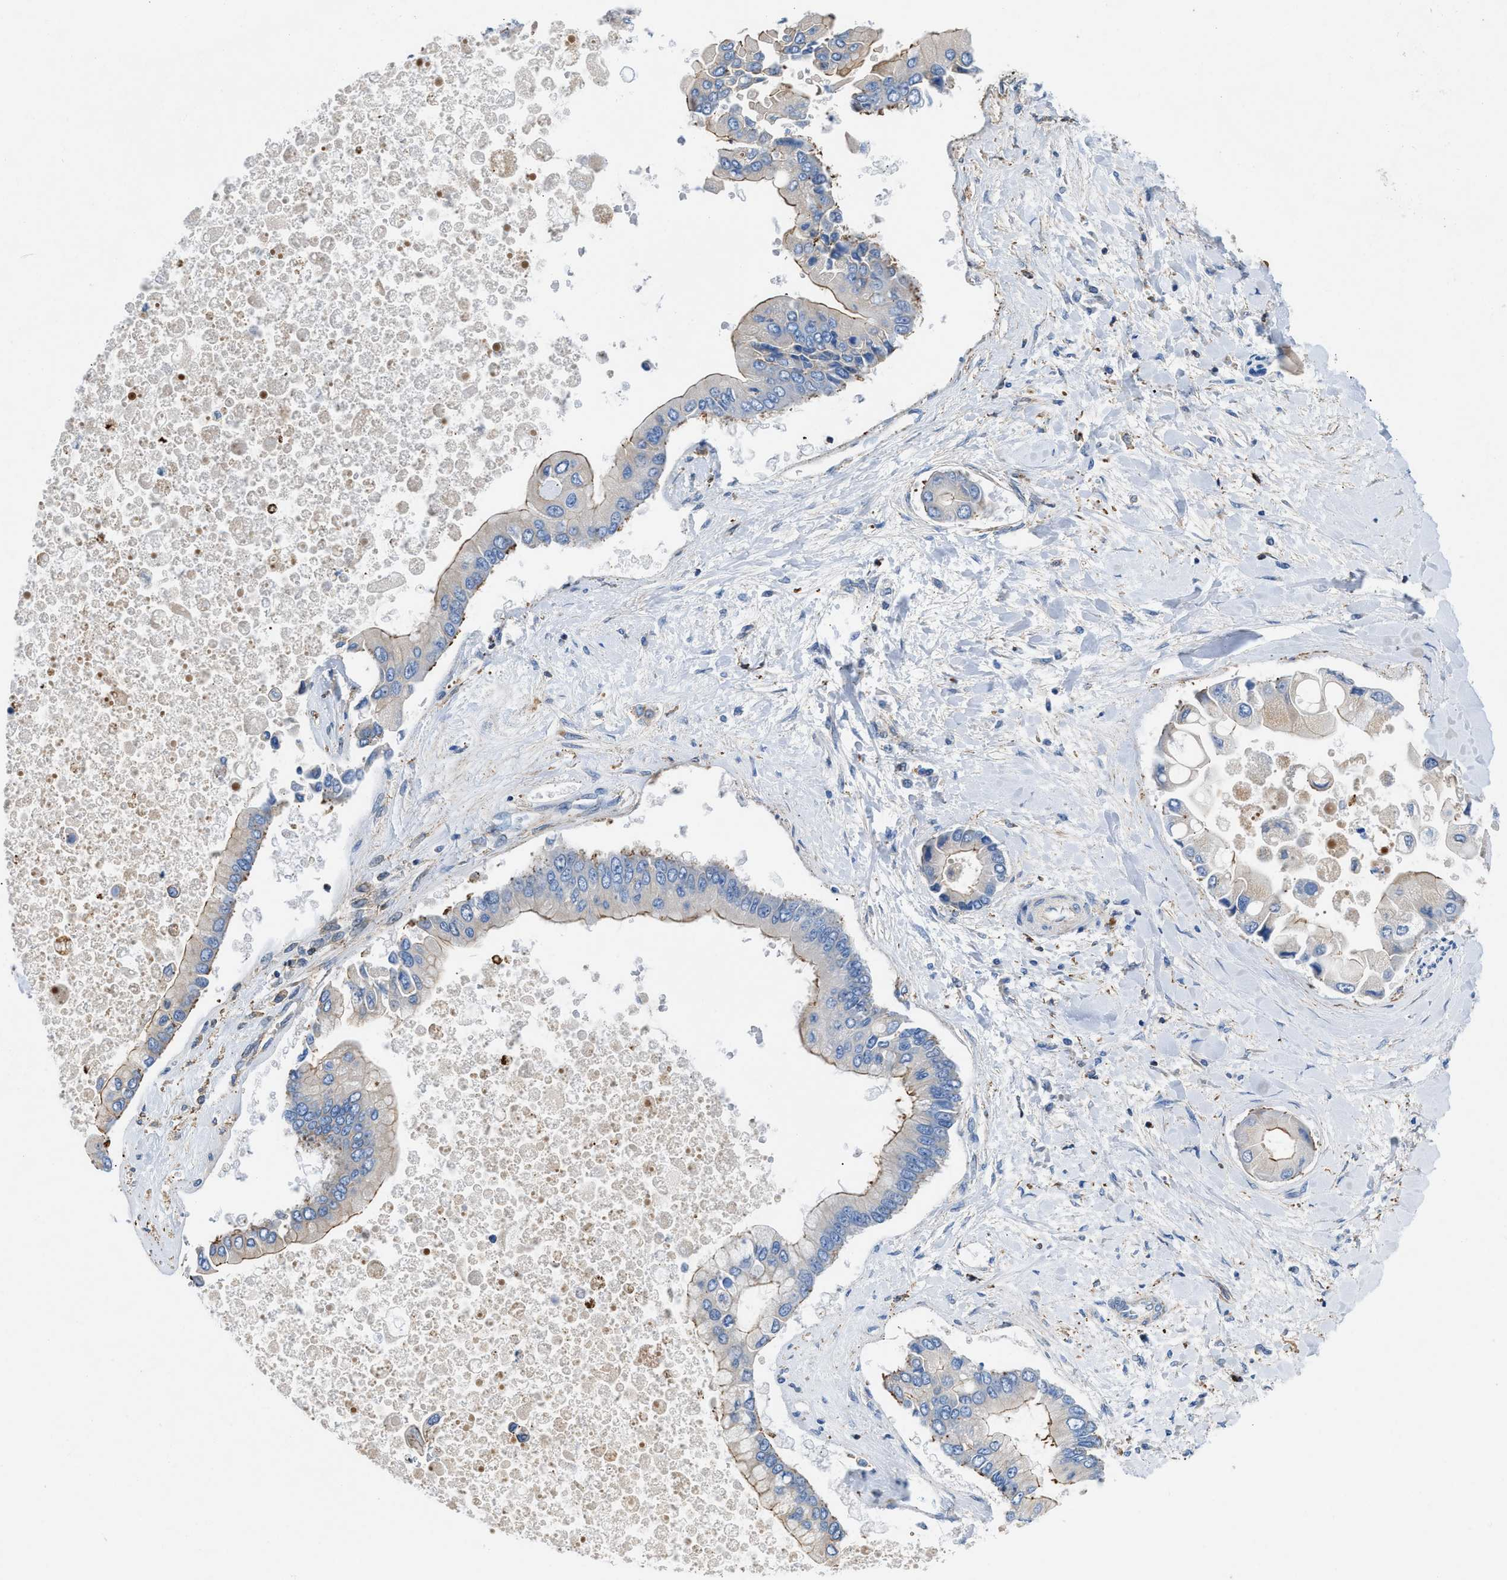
{"staining": {"intensity": "moderate", "quantity": "<25%", "location": "cytoplasmic/membranous"}, "tissue": "liver cancer", "cell_type": "Tumor cells", "image_type": "cancer", "snomed": [{"axis": "morphology", "description": "Cholangiocarcinoma"}, {"axis": "topography", "description": "Liver"}], "caption": "DAB (3,3'-diaminobenzidine) immunohistochemical staining of human liver cancer (cholangiocarcinoma) shows moderate cytoplasmic/membranous protein staining in about <25% of tumor cells.", "gene": "ATP6V0D1", "patient": {"sex": "male", "age": 50}}